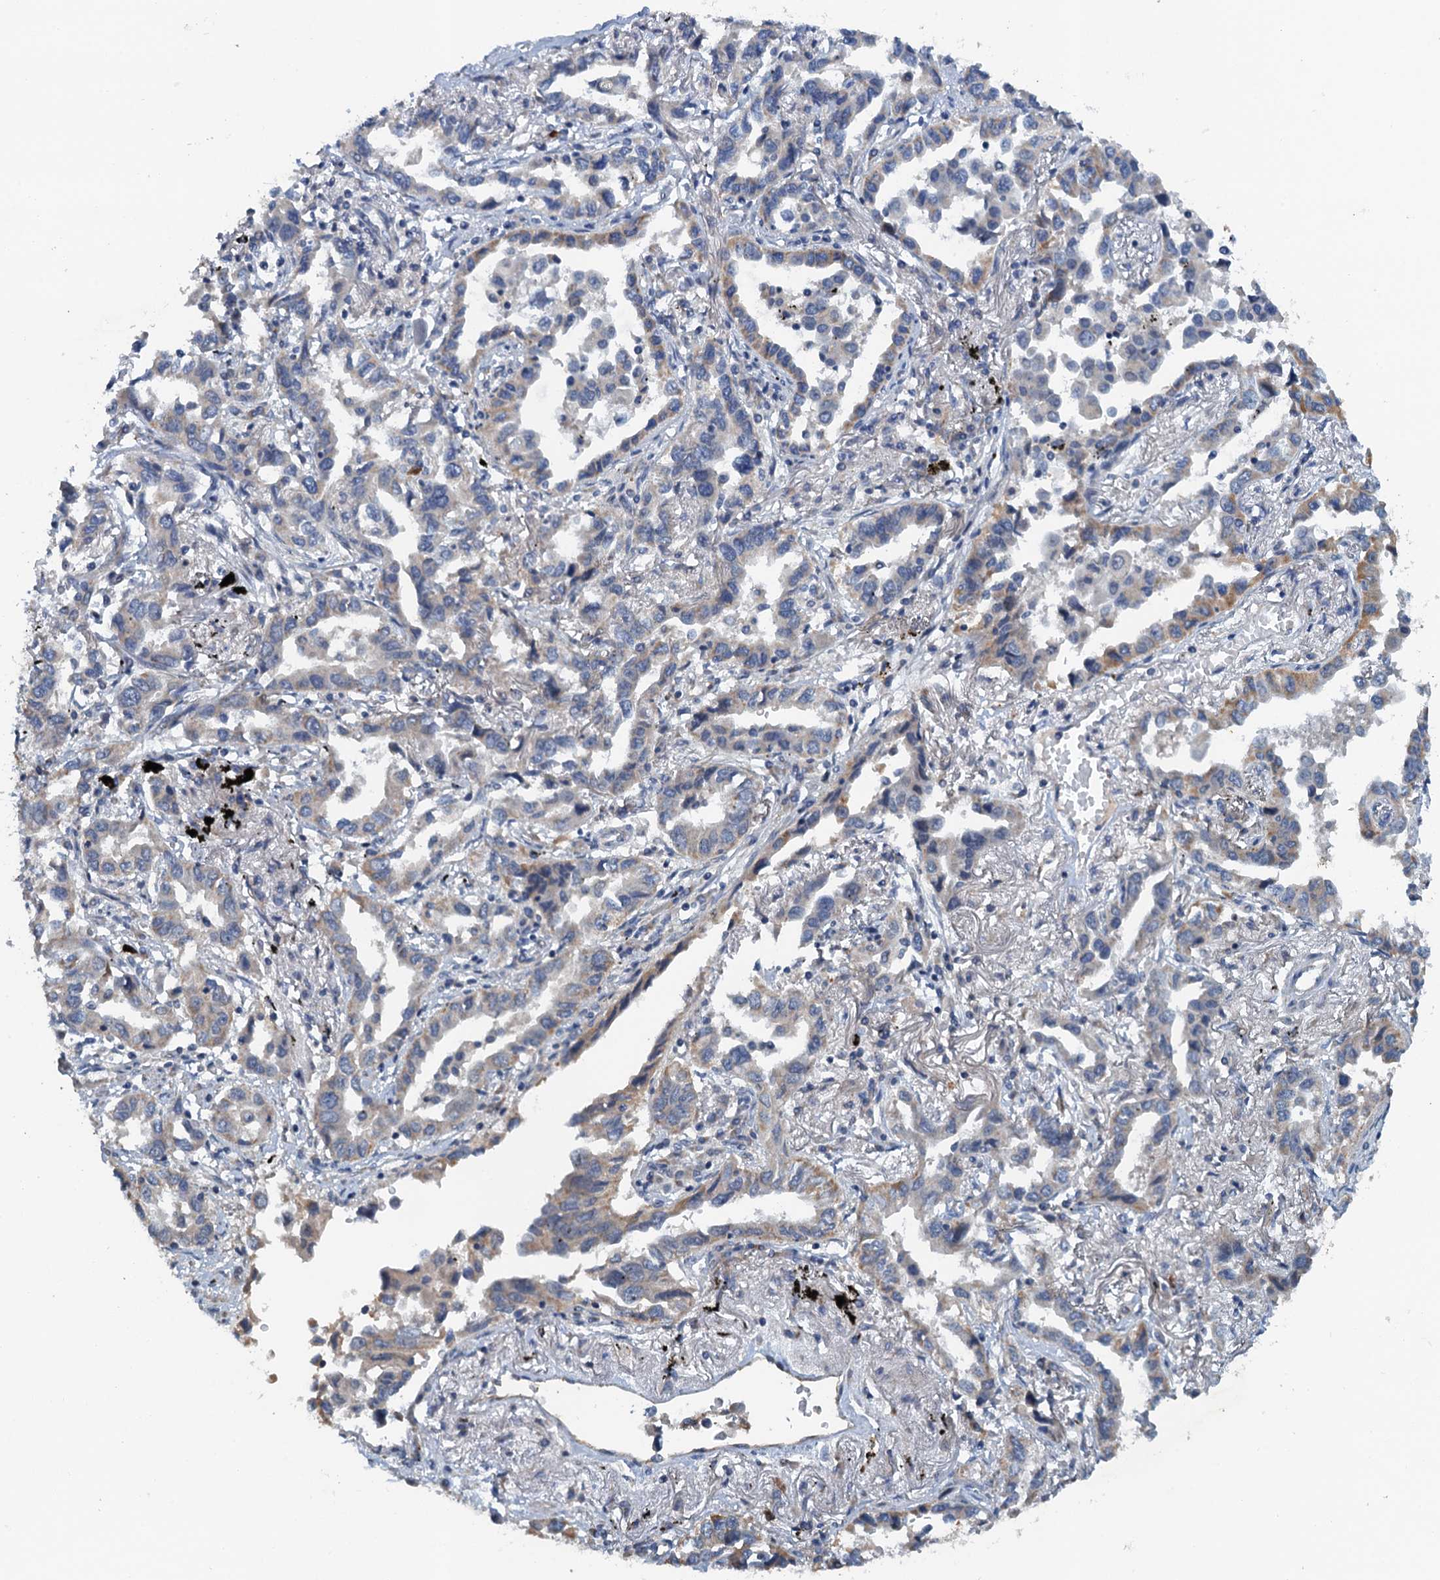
{"staining": {"intensity": "weak", "quantity": "<25%", "location": "cytoplasmic/membranous"}, "tissue": "lung cancer", "cell_type": "Tumor cells", "image_type": "cancer", "snomed": [{"axis": "morphology", "description": "Adenocarcinoma, NOS"}, {"axis": "topography", "description": "Lung"}], "caption": "There is no significant expression in tumor cells of lung adenocarcinoma.", "gene": "ZNF606", "patient": {"sex": "male", "age": 67}}